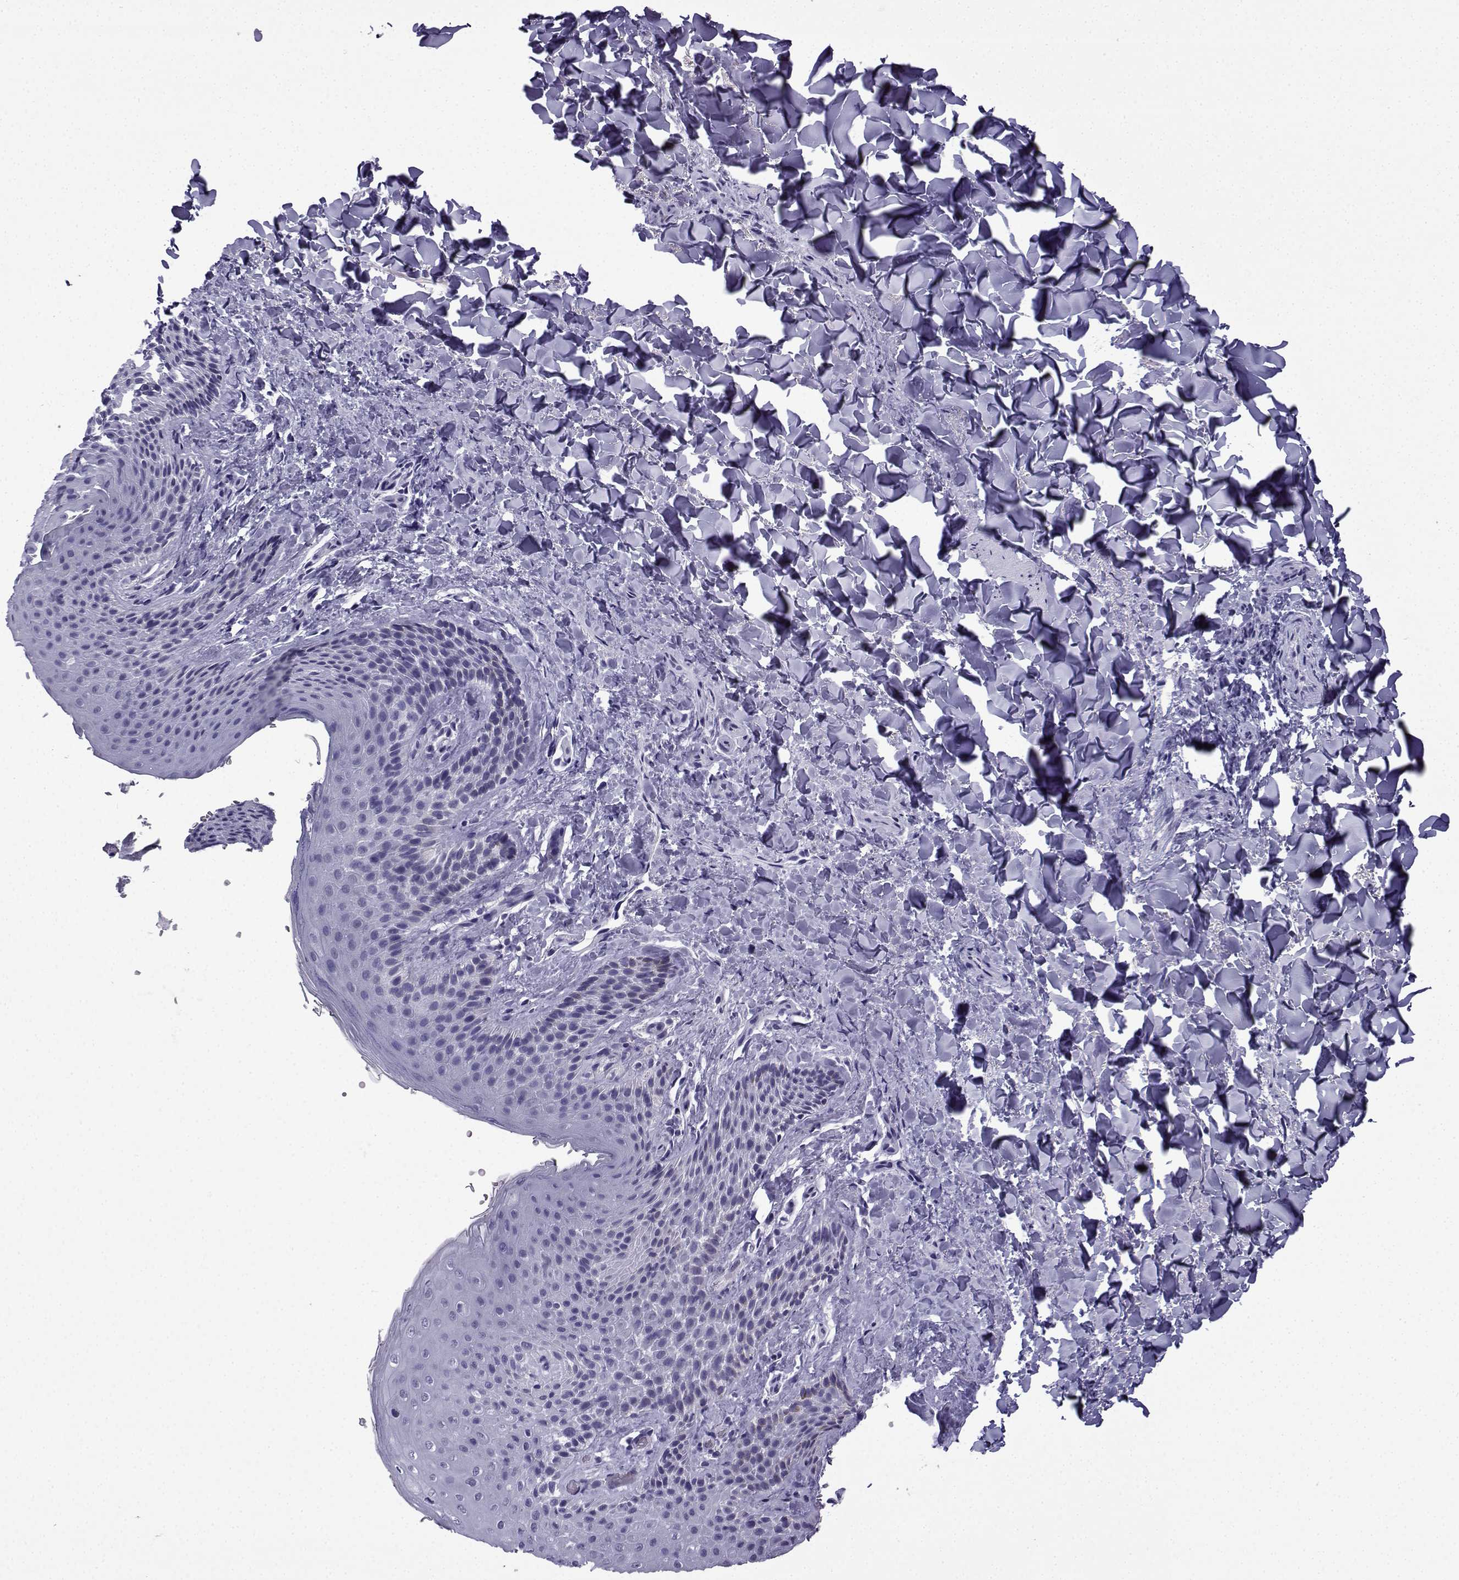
{"staining": {"intensity": "negative", "quantity": "none", "location": "none"}, "tissue": "skin", "cell_type": "Epidermal cells", "image_type": "normal", "snomed": [{"axis": "morphology", "description": "Normal tissue, NOS"}, {"axis": "topography", "description": "Anal"}], "caption": "DAB immunohistochemical staining of benign skin shows no significant positivity in epidermal cells.", "gene": "ACRBP", "patient": {"sex": "male", "age": 36}}